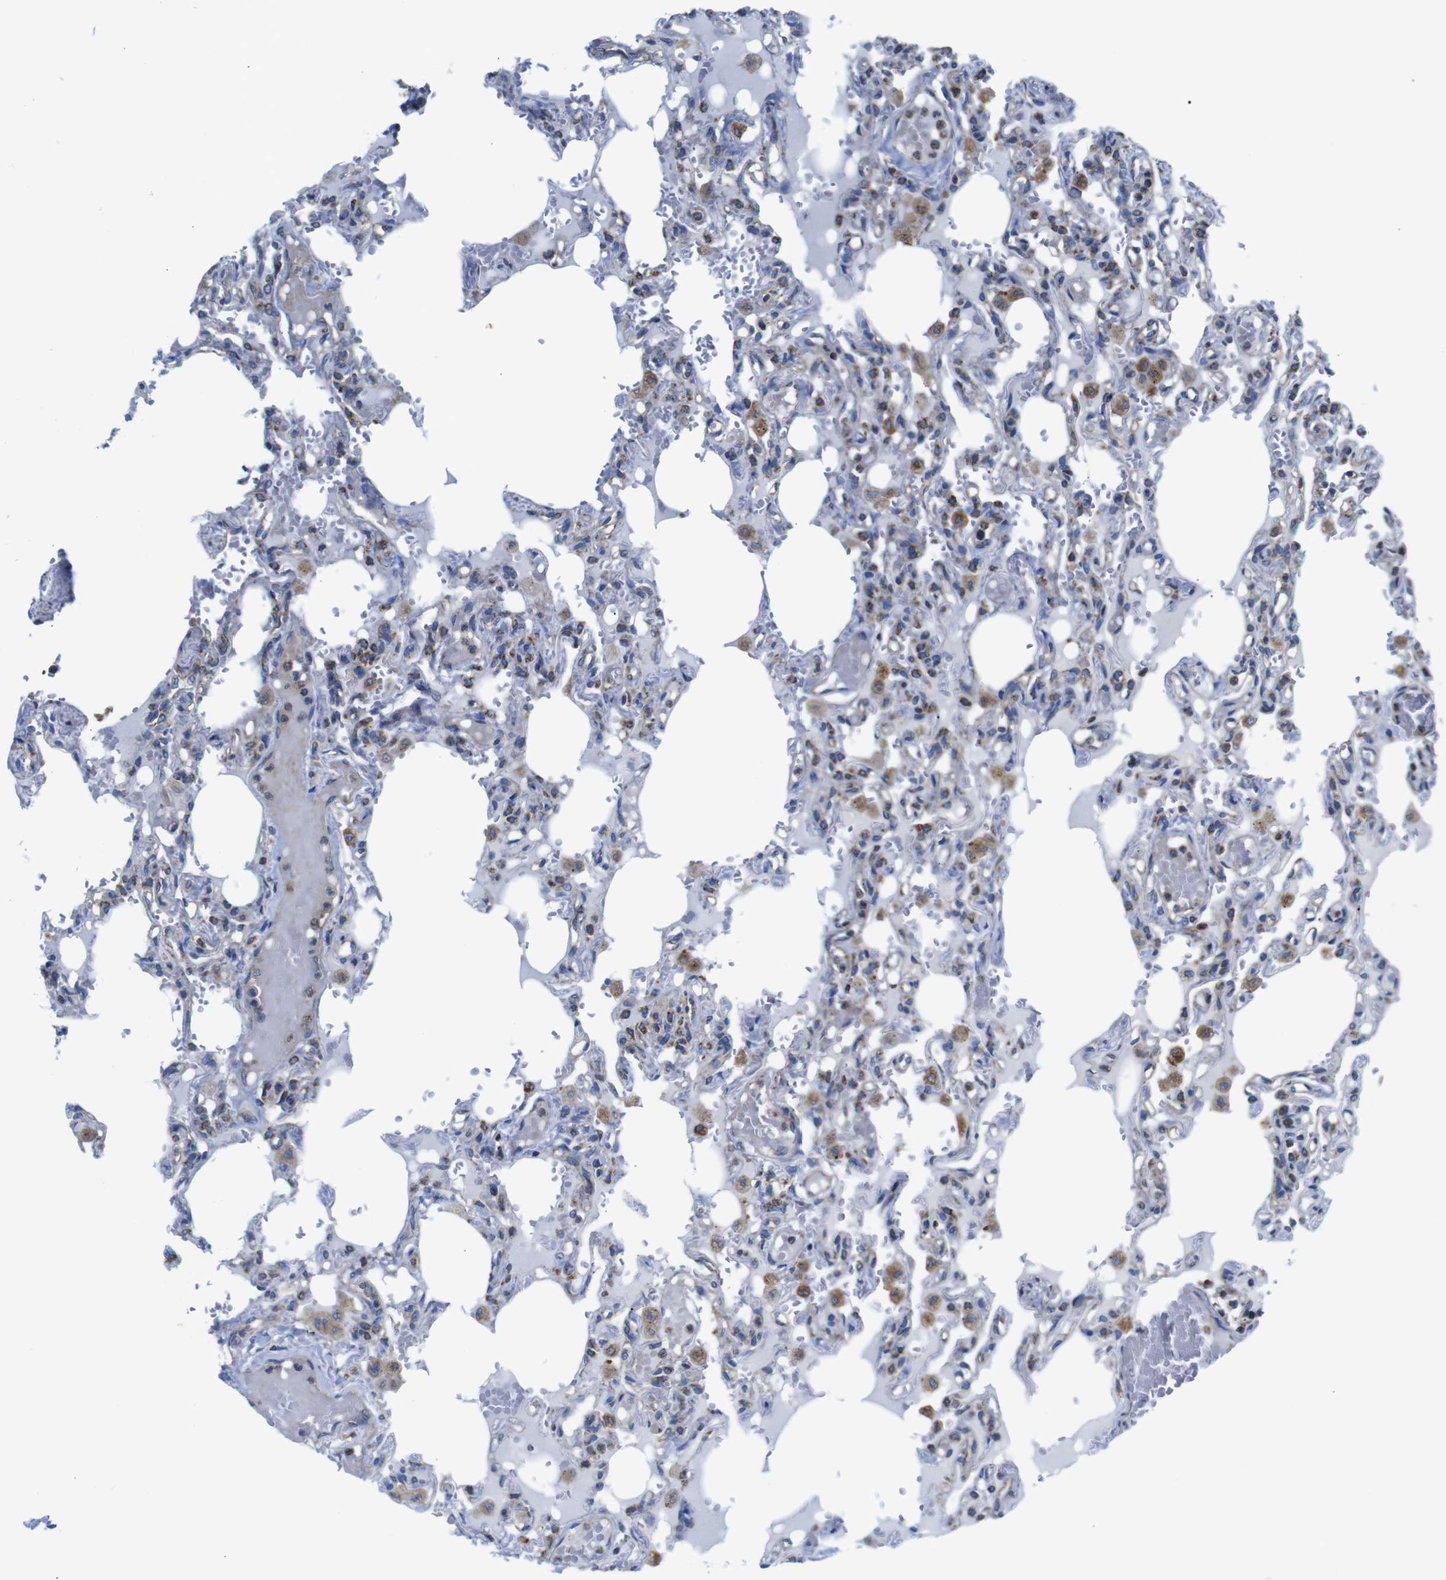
{"staining": {"intensity": "moderate", "quantity": "<25%", "location": "cytoplasmic/membranous"}, "tissue": "lung", "cell_type": "Alveolar cells", "image_type": "normal", "snomed": [{"axis": "morphology", "description": "Normal tissue, NOS"}, {"axis": "topography", "description": "Lung"}], "caption": "Immunohistochemistry (DAB) staining of unremarkable lung exhibits moderate cytoplasmic/membranous protein positivity in about <25% of alveolar cells. (IHC, brightfield microscopy, high magnification).", "gene": "PDCD1LG2", "patient": {"sex": "male", "age": 21}}